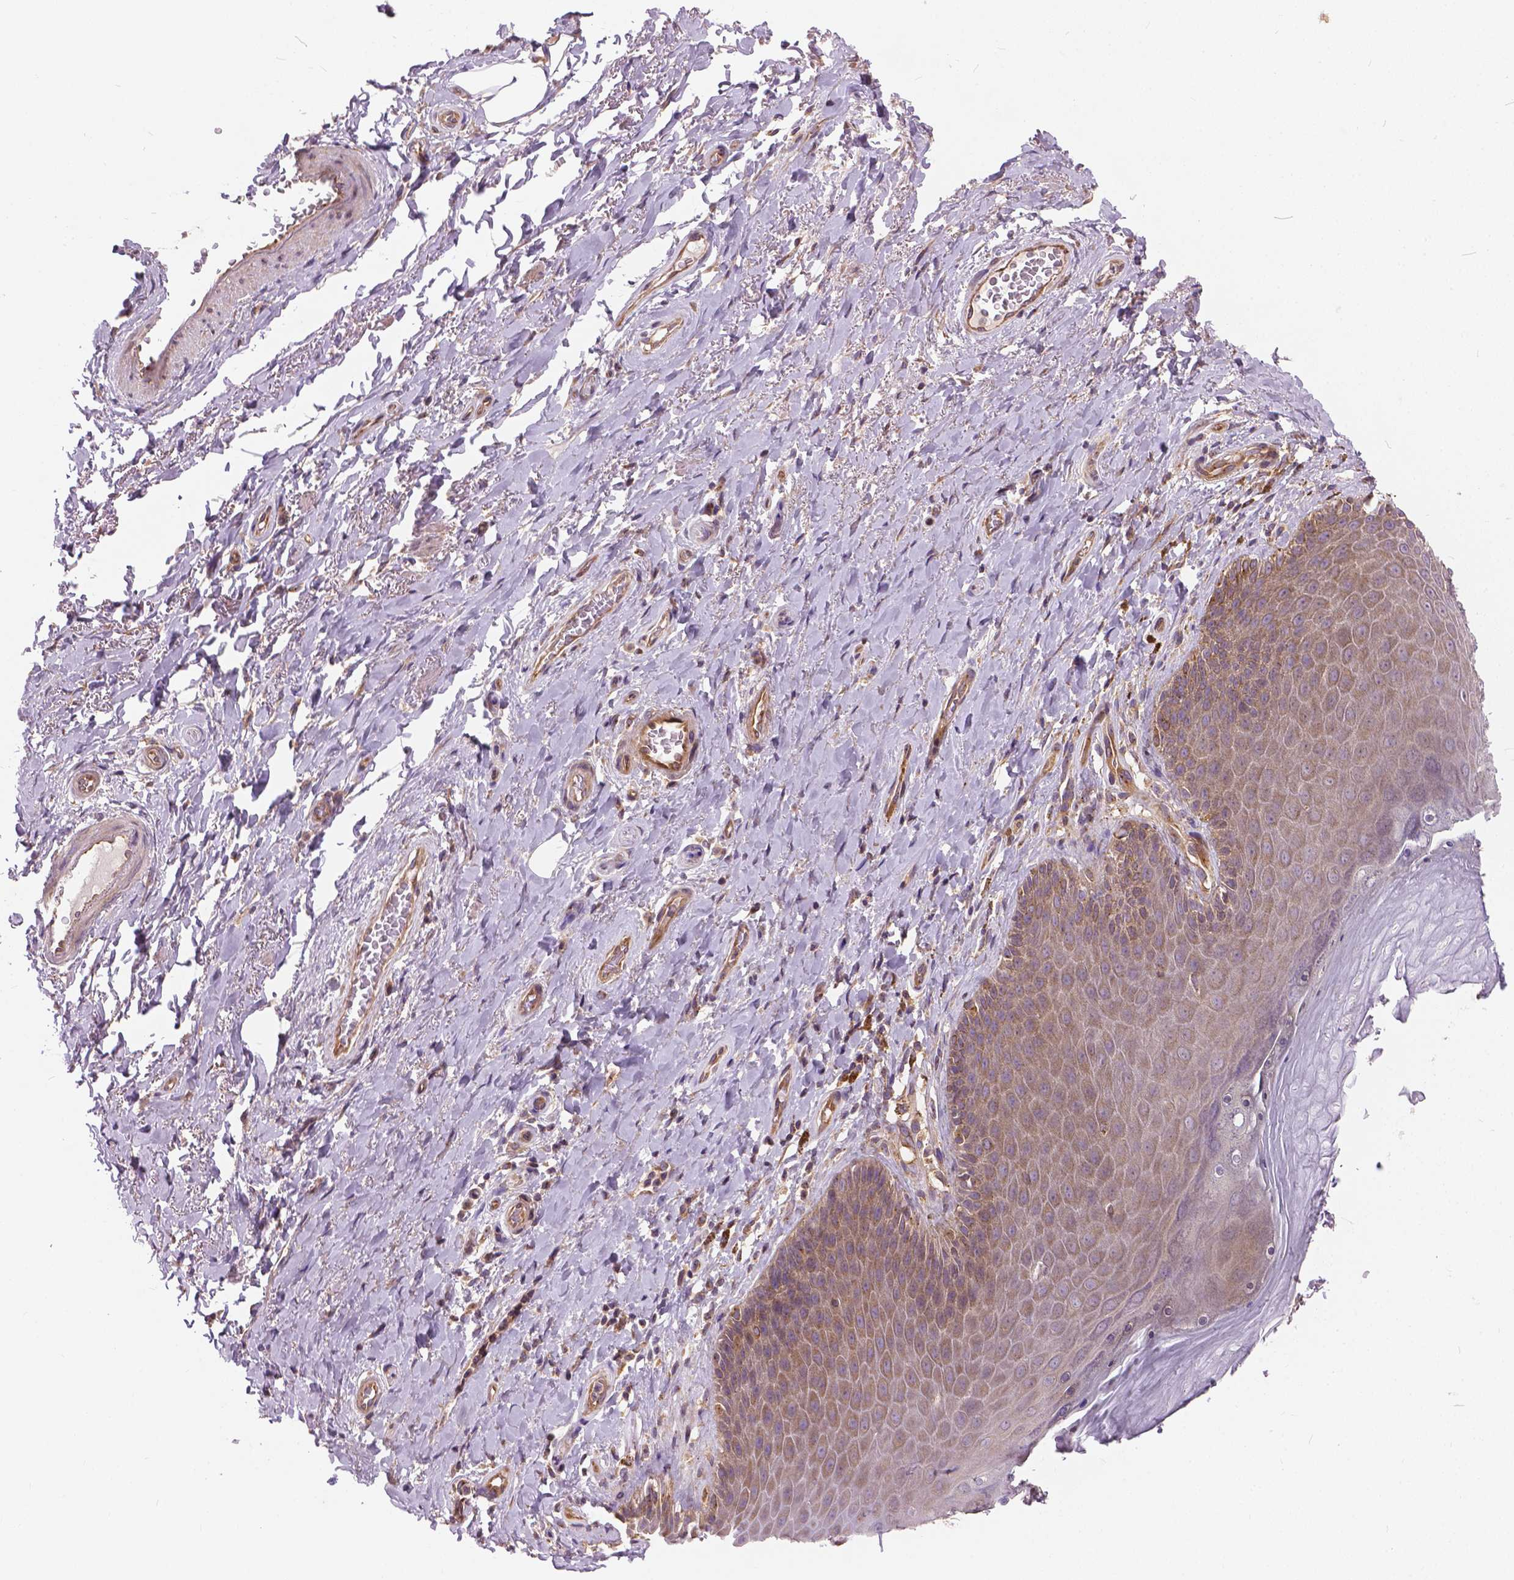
{"staining": {"intensity": "negative", "quantity": "none", "location": "none"}, "tissue": "adipose tissue", "cell_type": "Adipocytes", "image_type": "normal", "snomed": [{"axis": "morphology", "description": "Normal tissue, NOS"}, {"axis": "topography", "description": "Anal"}, {"axis": "topography", "description": "Peripheral nerve tissue"}], "caption": "An immunohistochemistry (IHC) histopathology image of normal adipose tissue is shown. There is no staining in adipocytes of adipose tissue.", "gene": "MZT1", "patient": {"sex": "male", "age": 53}}